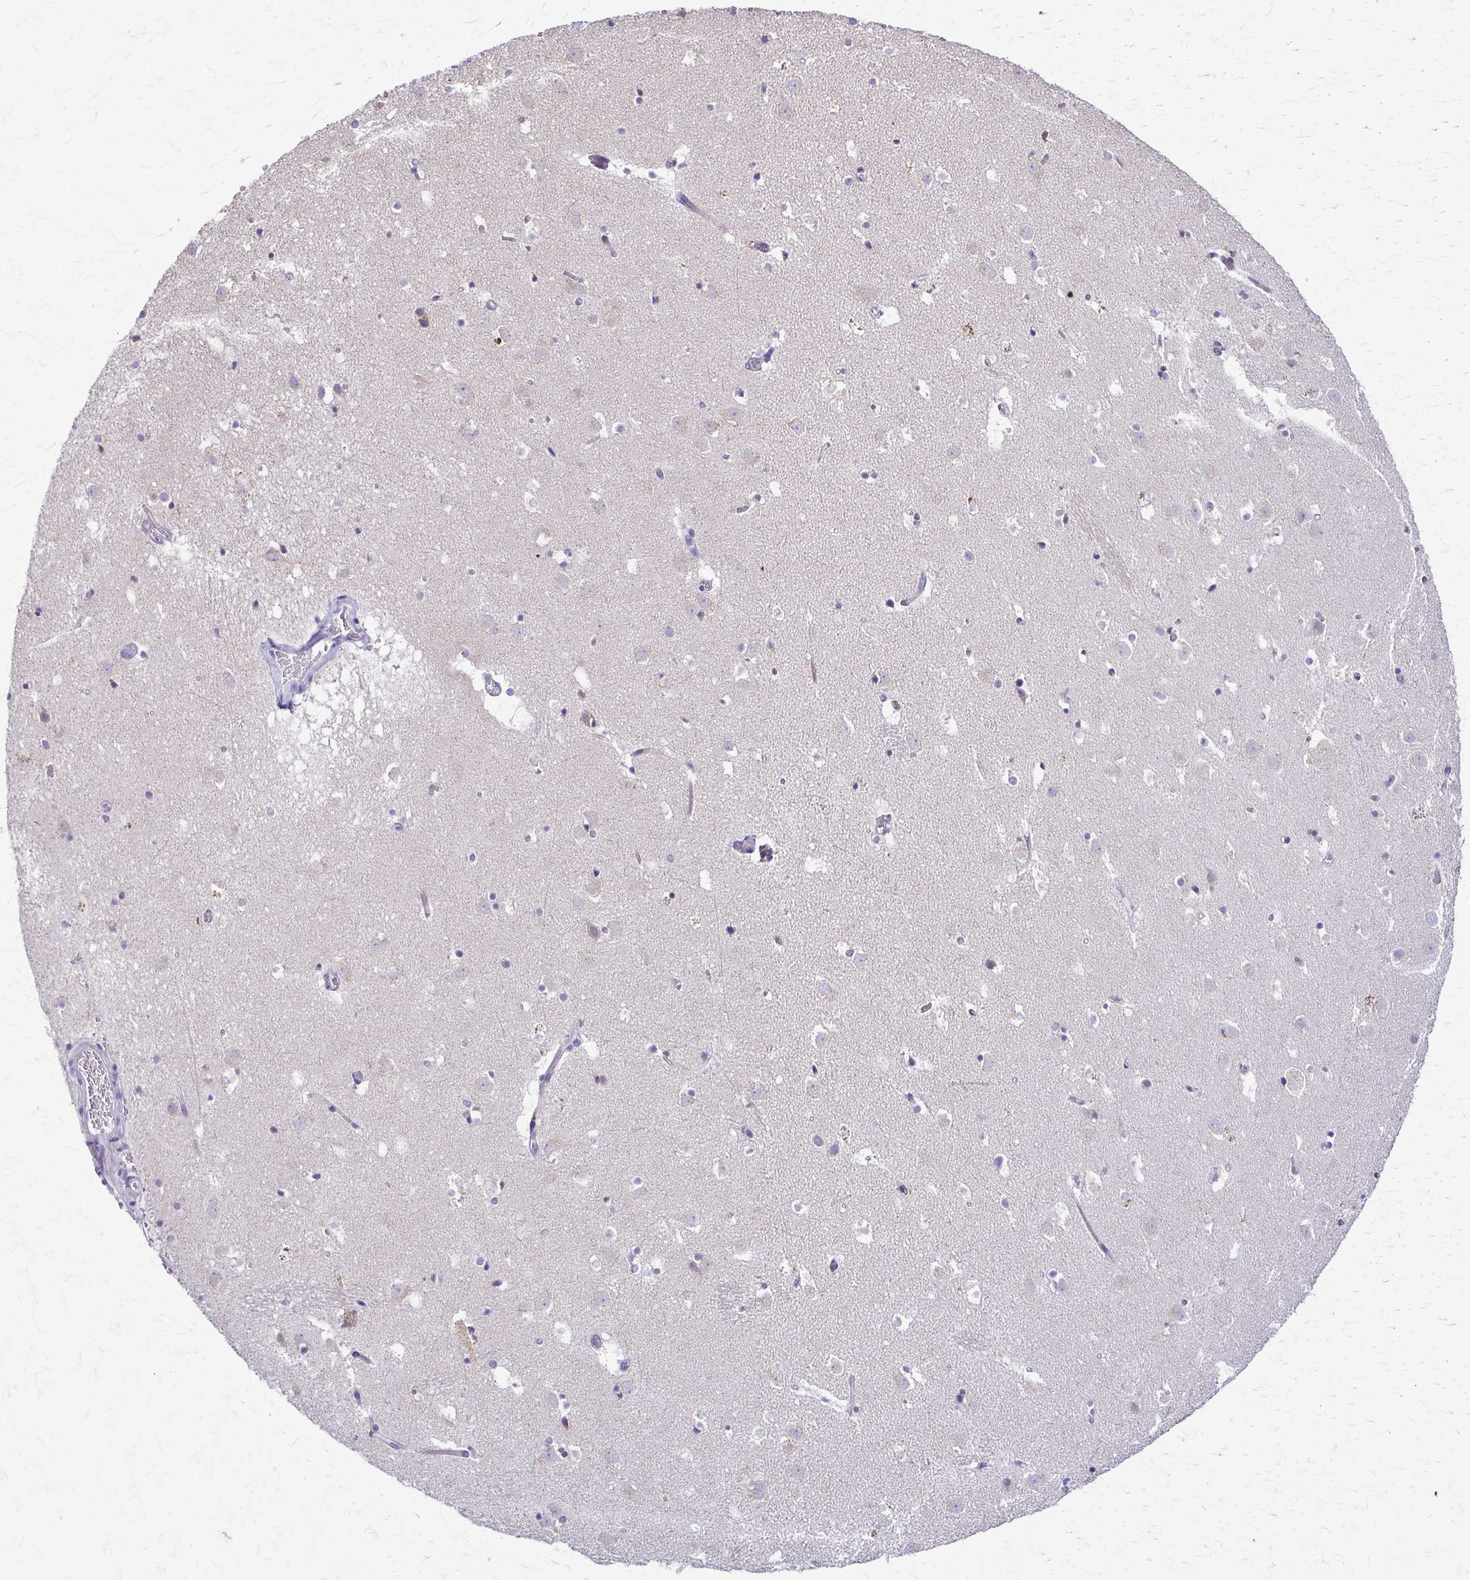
{"staining": {"intensity": "negative", "quantity": "none", "location": "none"}, "tissue": "caudate", "cell_type": "Glial cells", "image_type": "normal", "snomed": [{"axis": "morphology", "description": "Normal tissue, NOS"}, {"axis": "topography", "description": "Lateral ventricle wall"}], "caption": "This is an immunohistochemistry photomicrograph of benign human caudate. There is no staining in glial cells.", "gene": "SAMD13", "patient": {"sex": "male", "age": 37}}